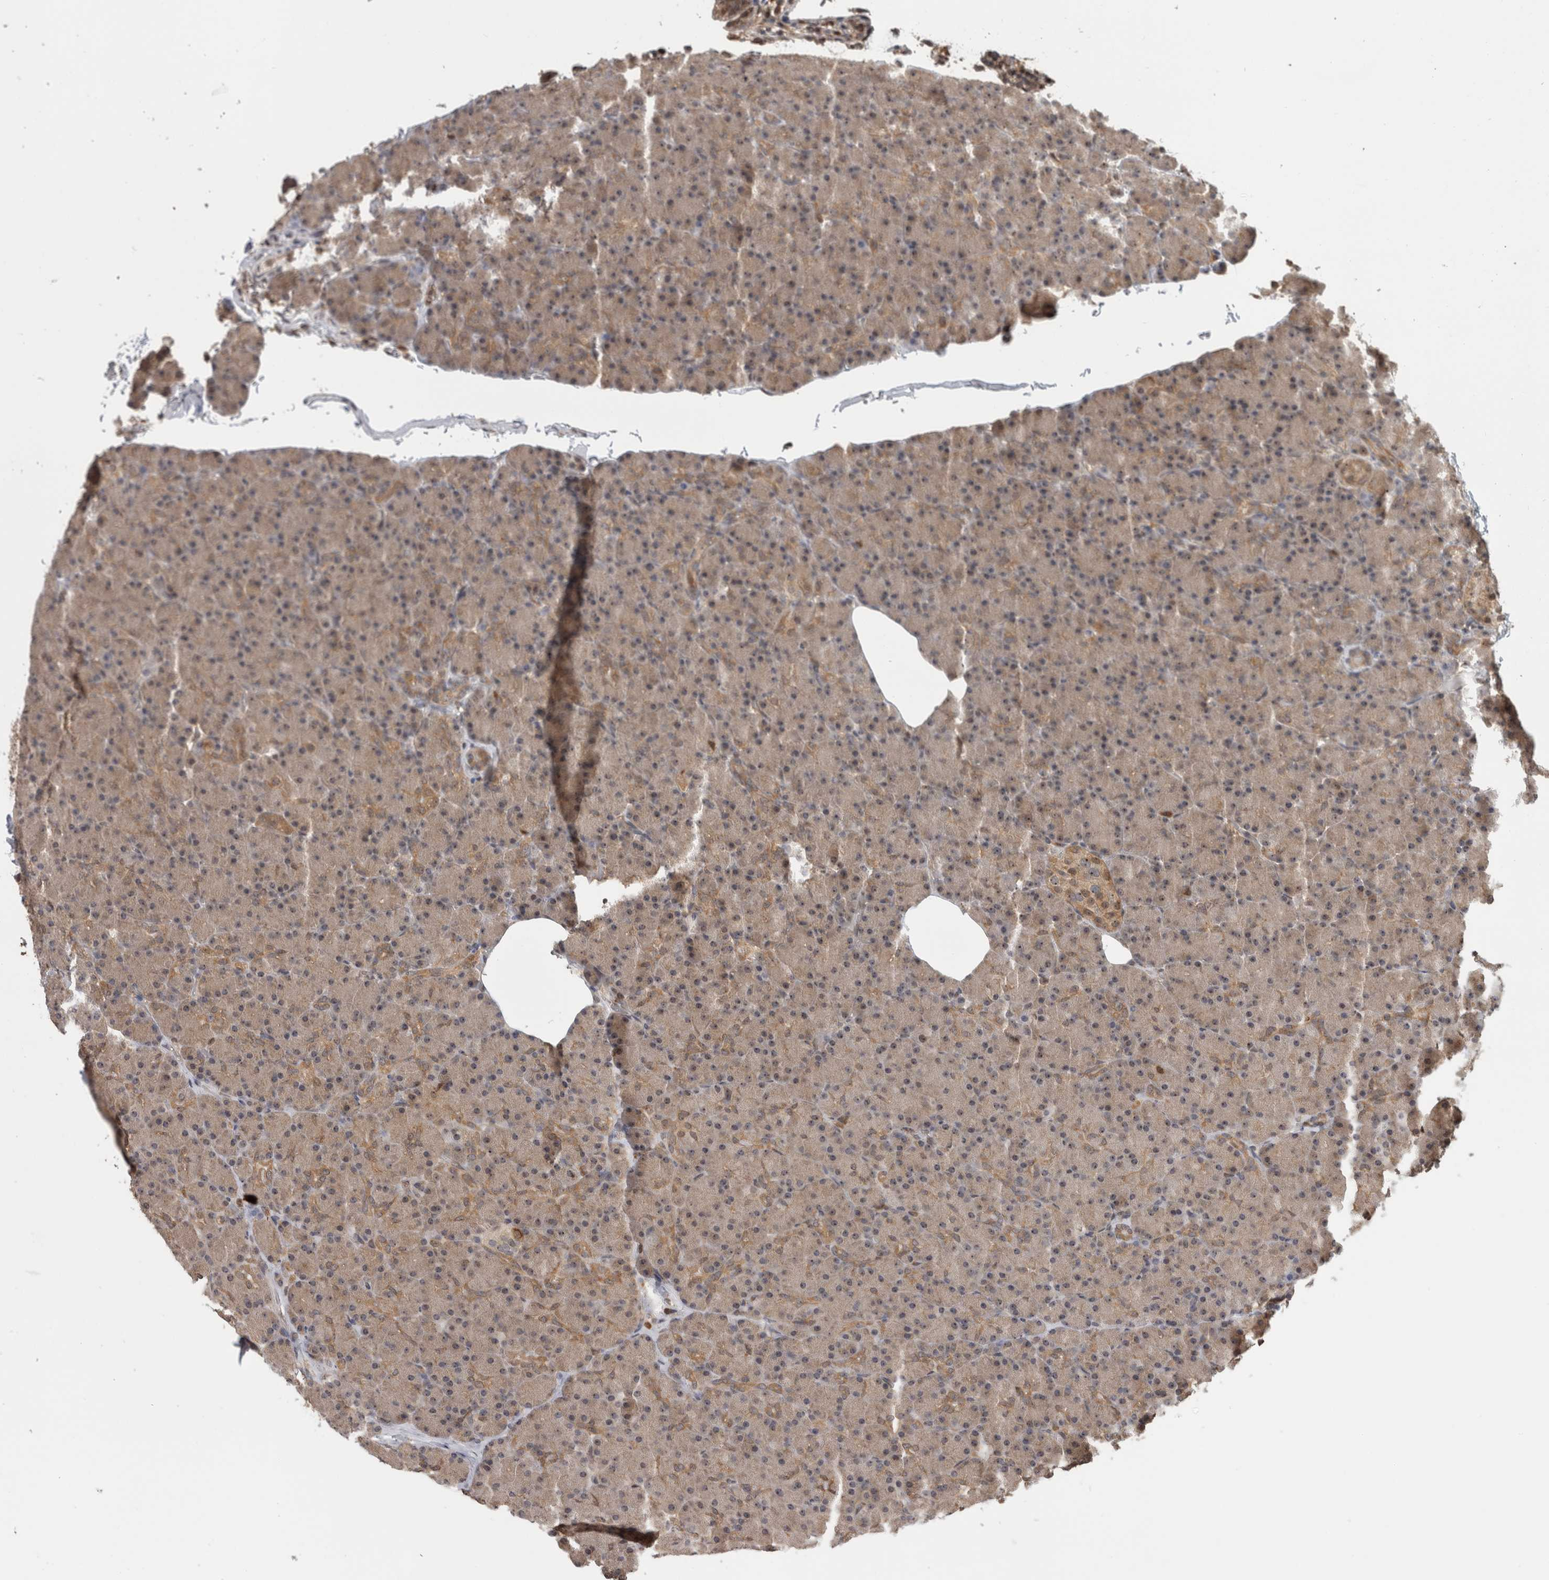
{"staining": {"intensity": "moderate", "quantity": "25%-75%", "location": "cytoplasmic/membranous,nuclear"}, "tissue": "pancreas", "cell_type": "Exocrine glandular cells", "image_type": "normal", "snomed": [{"axis": "morphology", "description": "Normal tissue, NOS"}, {"axis": "topography", "description": "Pancreas"}], "caption": "Protein staining reveals moderate cytoplasmic/membranous,nuclear positivity in about 25%-75% of exocrine glandular cells in benign pancreas.", "gene": "TDRD7", "patient": {"sex": "female", "age": 43}}